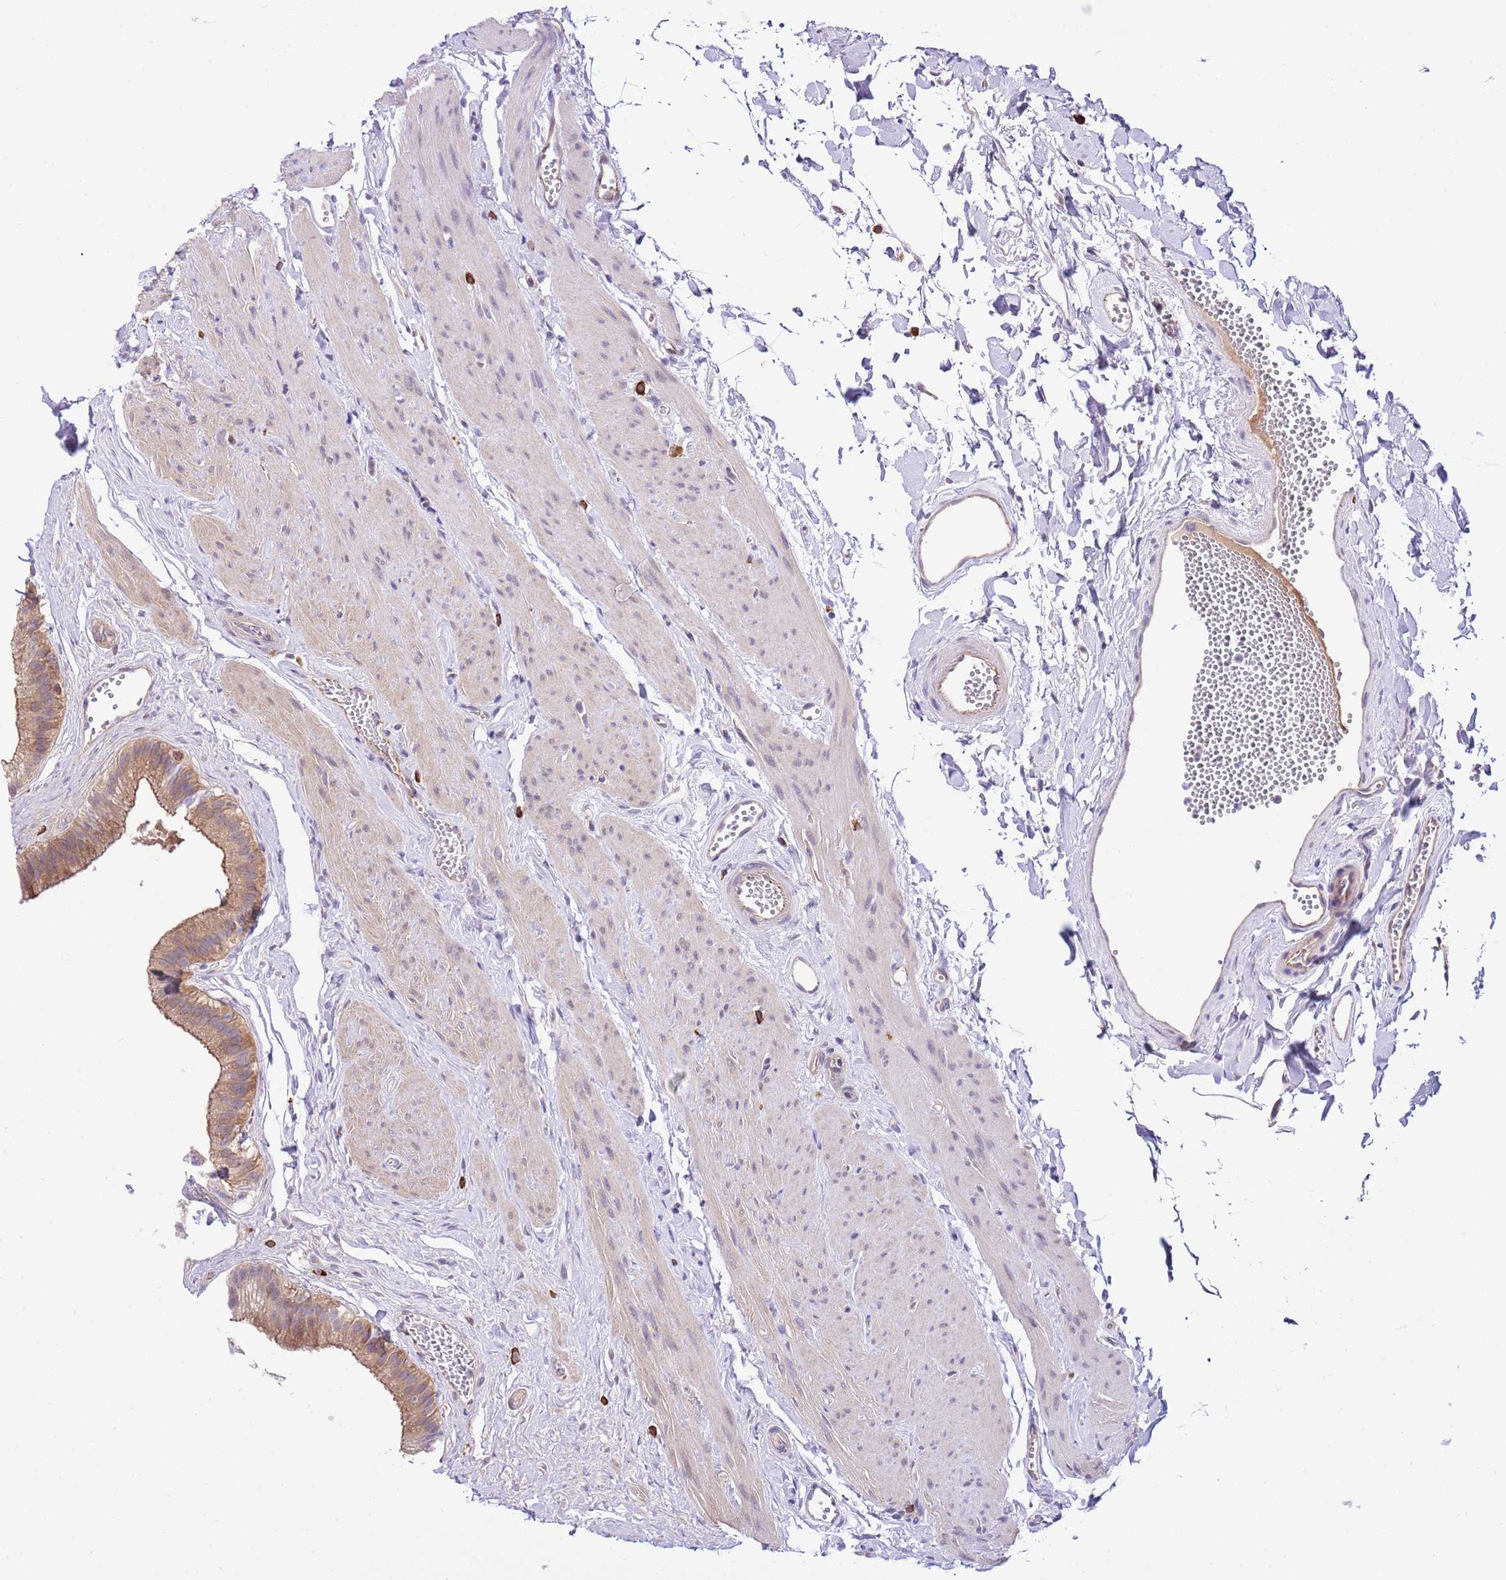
{"staining": {"intensity": "moderate", "quantity": "25%-75%", "location": "cytoplasmic/membranous"}, "tissue": "gallbladder", "cell_type": "Glandular cells", "image_type": "normal", "snomed": [{"axis": "morphology", "description": "Normal tissue, NOS"}, {"axis": "topography", "description": "Gallbladder"}], "caption": "The photomicrograph demonstrates staining of benign gallbladder, revealing moderate cytoplasmic/membranous protein positivity (brown color) within glandular cells. The staining is performed using DAB (3,3'-diaminobenzidine) brown chromogen to label protein expression. The nuclei are counter-stained blue using hematoxylin.", "gene": "DONSON", "patient": {"sex": "female", "age": 54}}